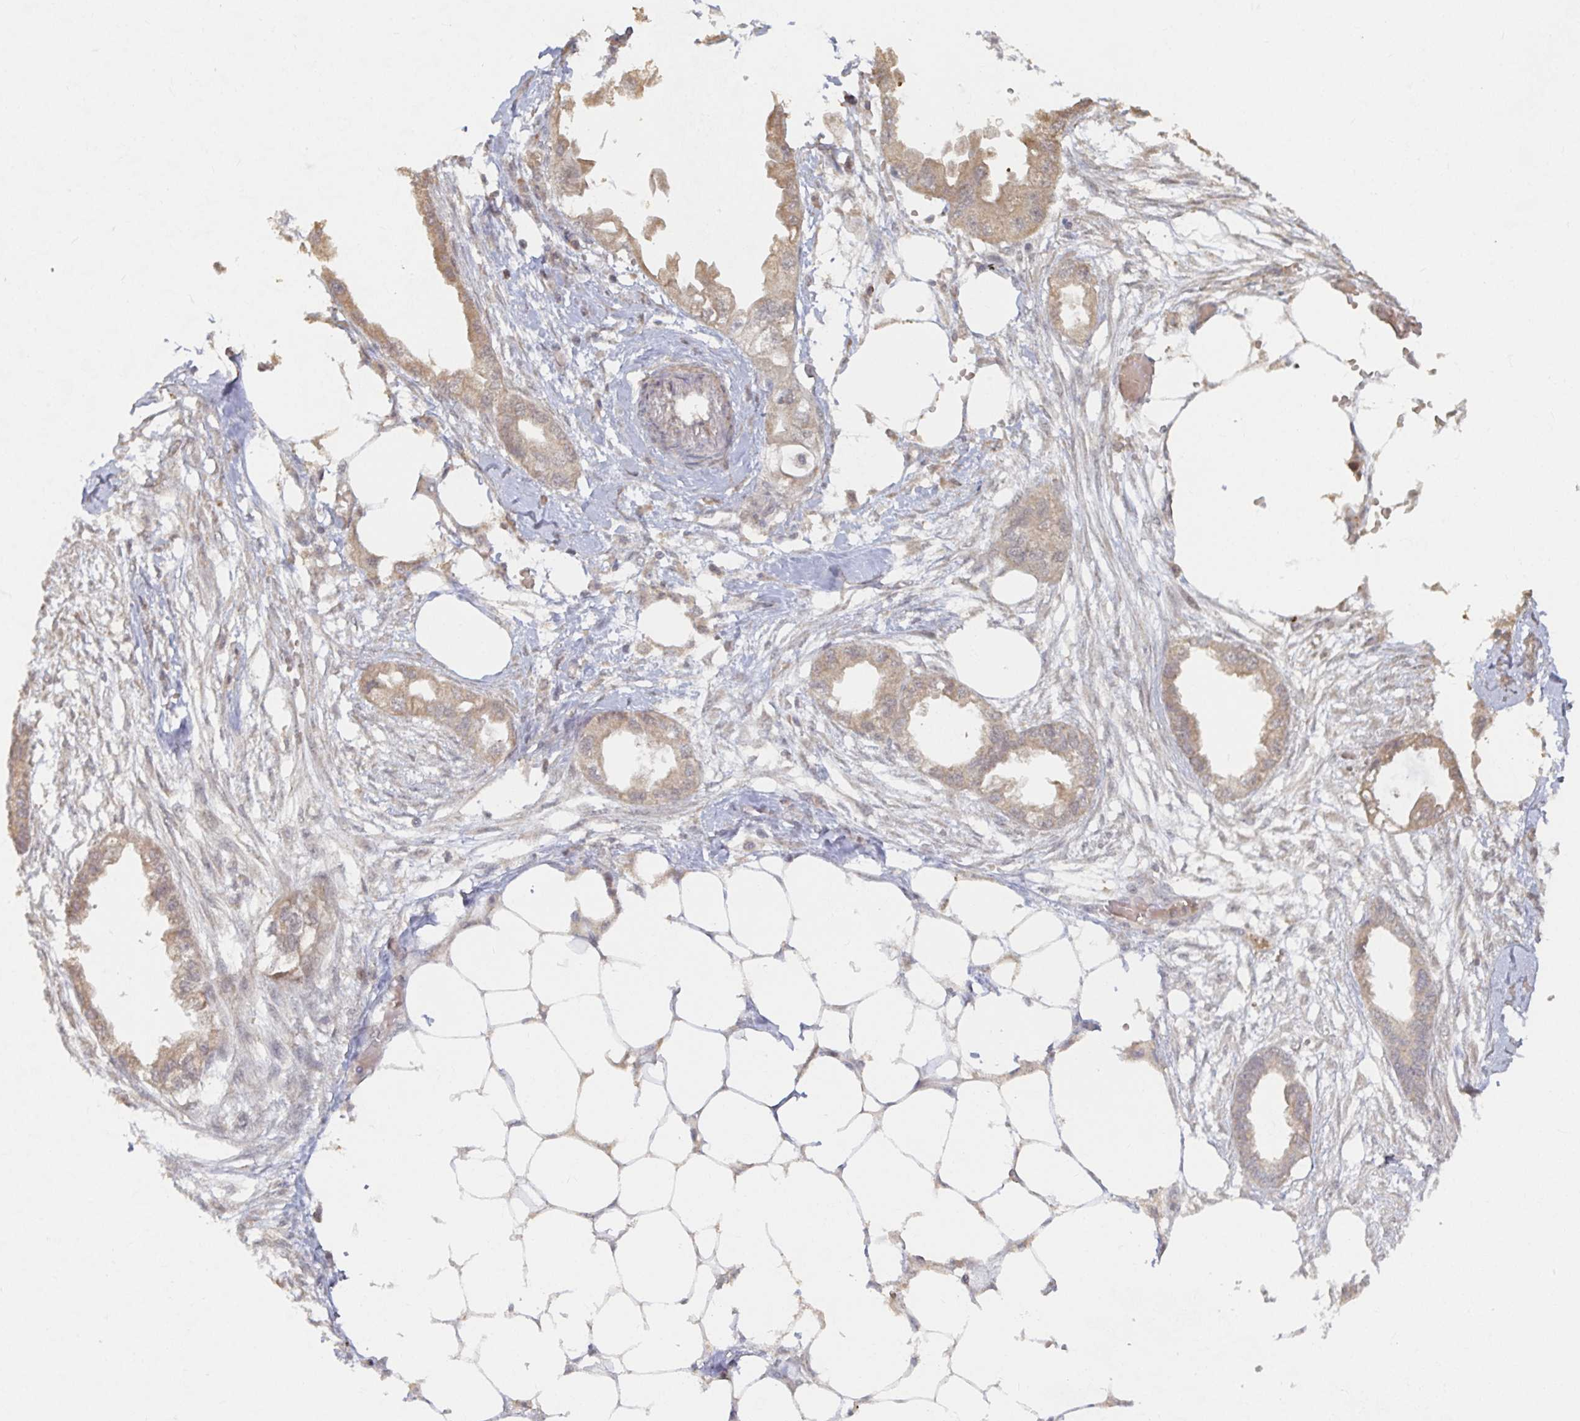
{"staining": {"intensity": "weak", "quantity": ">75%", "location": "cytoplasmic/membranous"}, "tissue": "endometrial cancer", "cell_type": "Tumor cells", "image_type": "cancer", "snomed": [{"axis": "morphology", "description": "Adenocarcinoma, NOS"}, {"axis": "morphology", "description": "Adenocarcinoma, metastatic, NOS"}, {"axis": "topography", "description": "Adipose tissue"}, {"axis": "topography", "description": "Endometrium"}], "caption": "IHC of endometrial metastatic adenocarcinoma reveals low levels of weak cytoplasmic/membranous staining in about >75% of tumor cells.", "gene": "LRP5", "patient": {"sex": "female", "age": 67}}